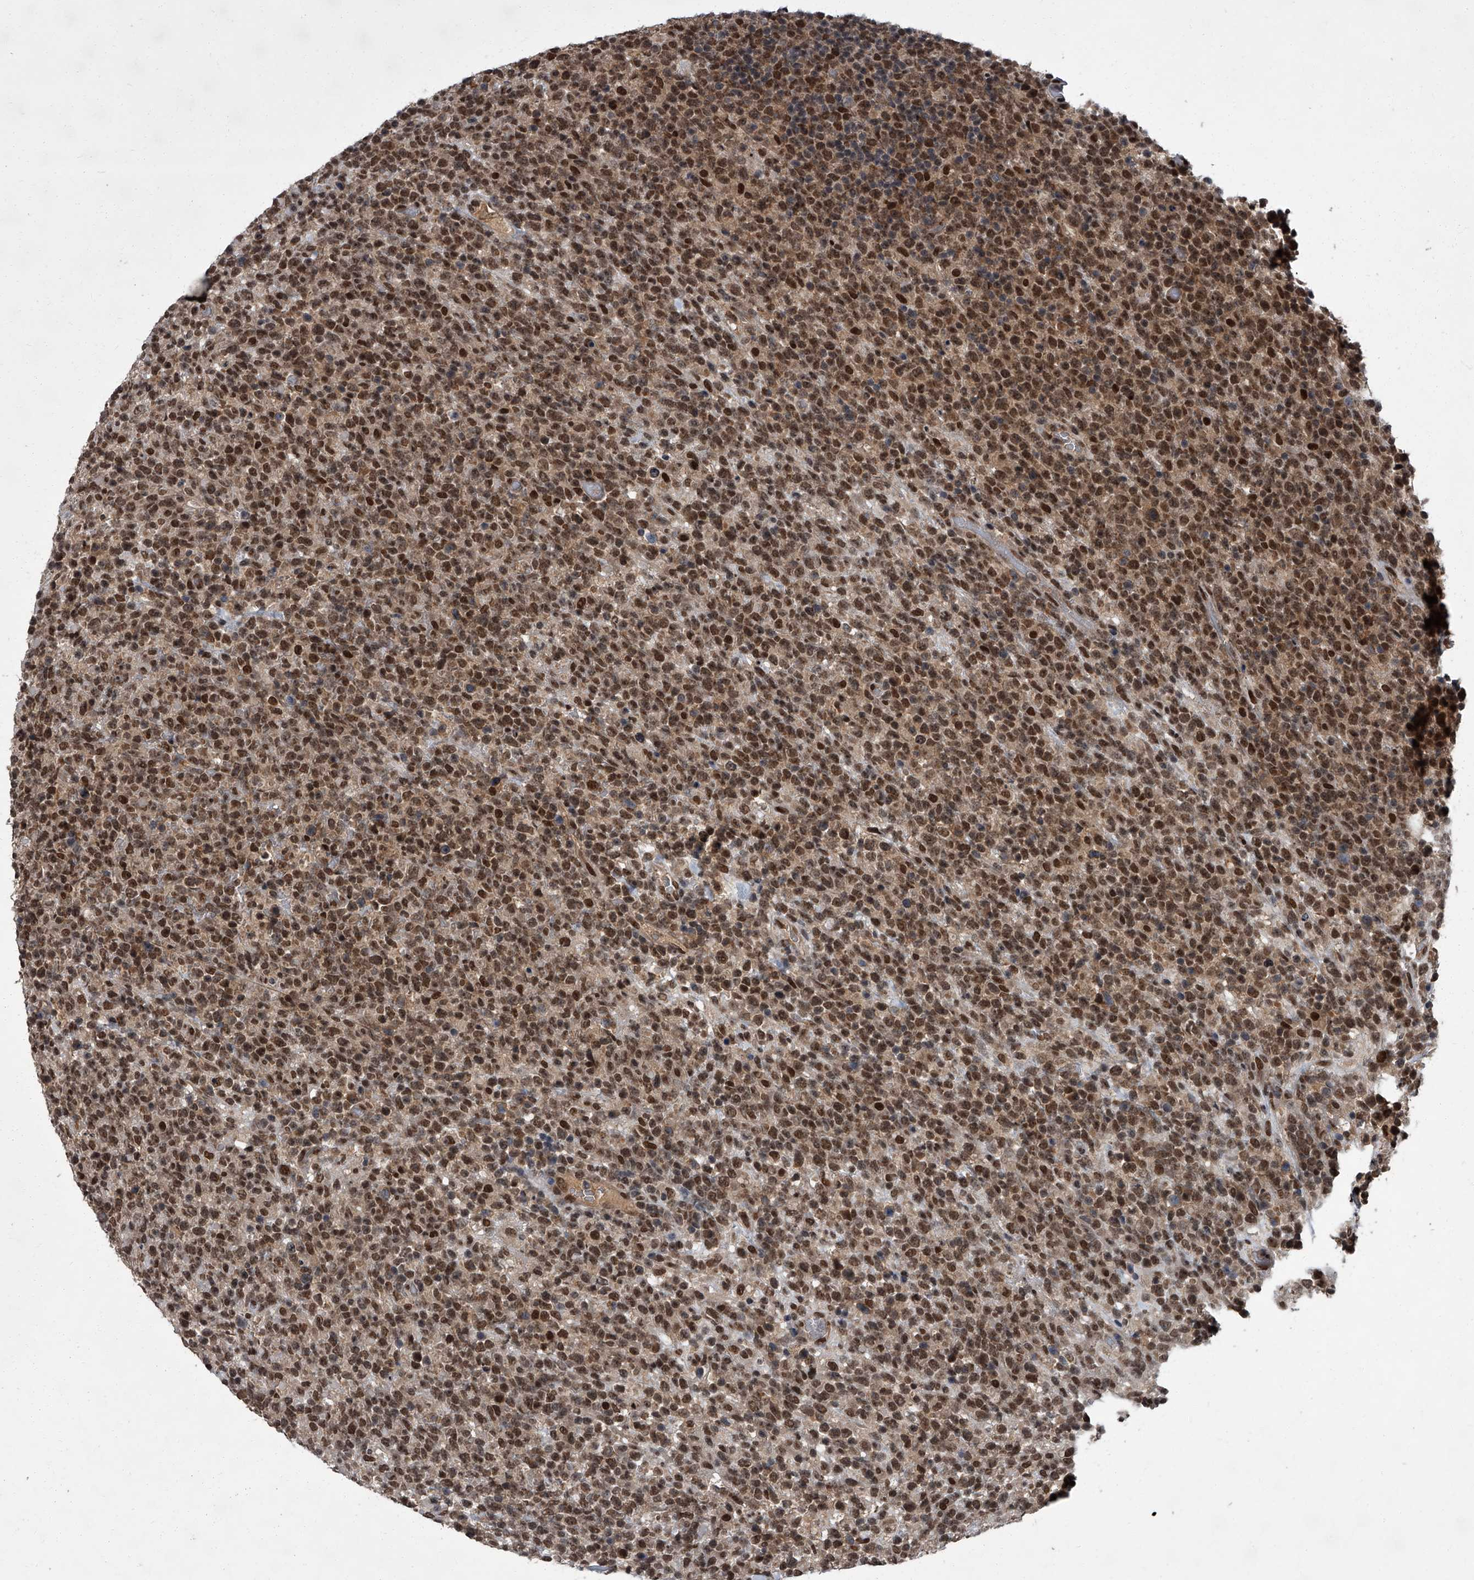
{"staining": {"intensity": "strong", "quantity": ">75%", "location": "nuclear"}, "tissue": "lymphoma", "cell_type": "Tumor cells", "image_type": "cancer", "snomed": [{"axis": "morphology", "description": "Malignant lymphoma, non-Hodgkin's type, High grade"}, {"axis": "topography", "description": "Colon"}], "caption": "IHC (DAB) staining of lymphoma displays strong nuclear protein positivity in approximately >75% of tumor cells. The protein is shown in brown color, while the nuclei are stained blue.", "gene": "ZNF518B", "patient": {"sex": "female", "age": 53}}